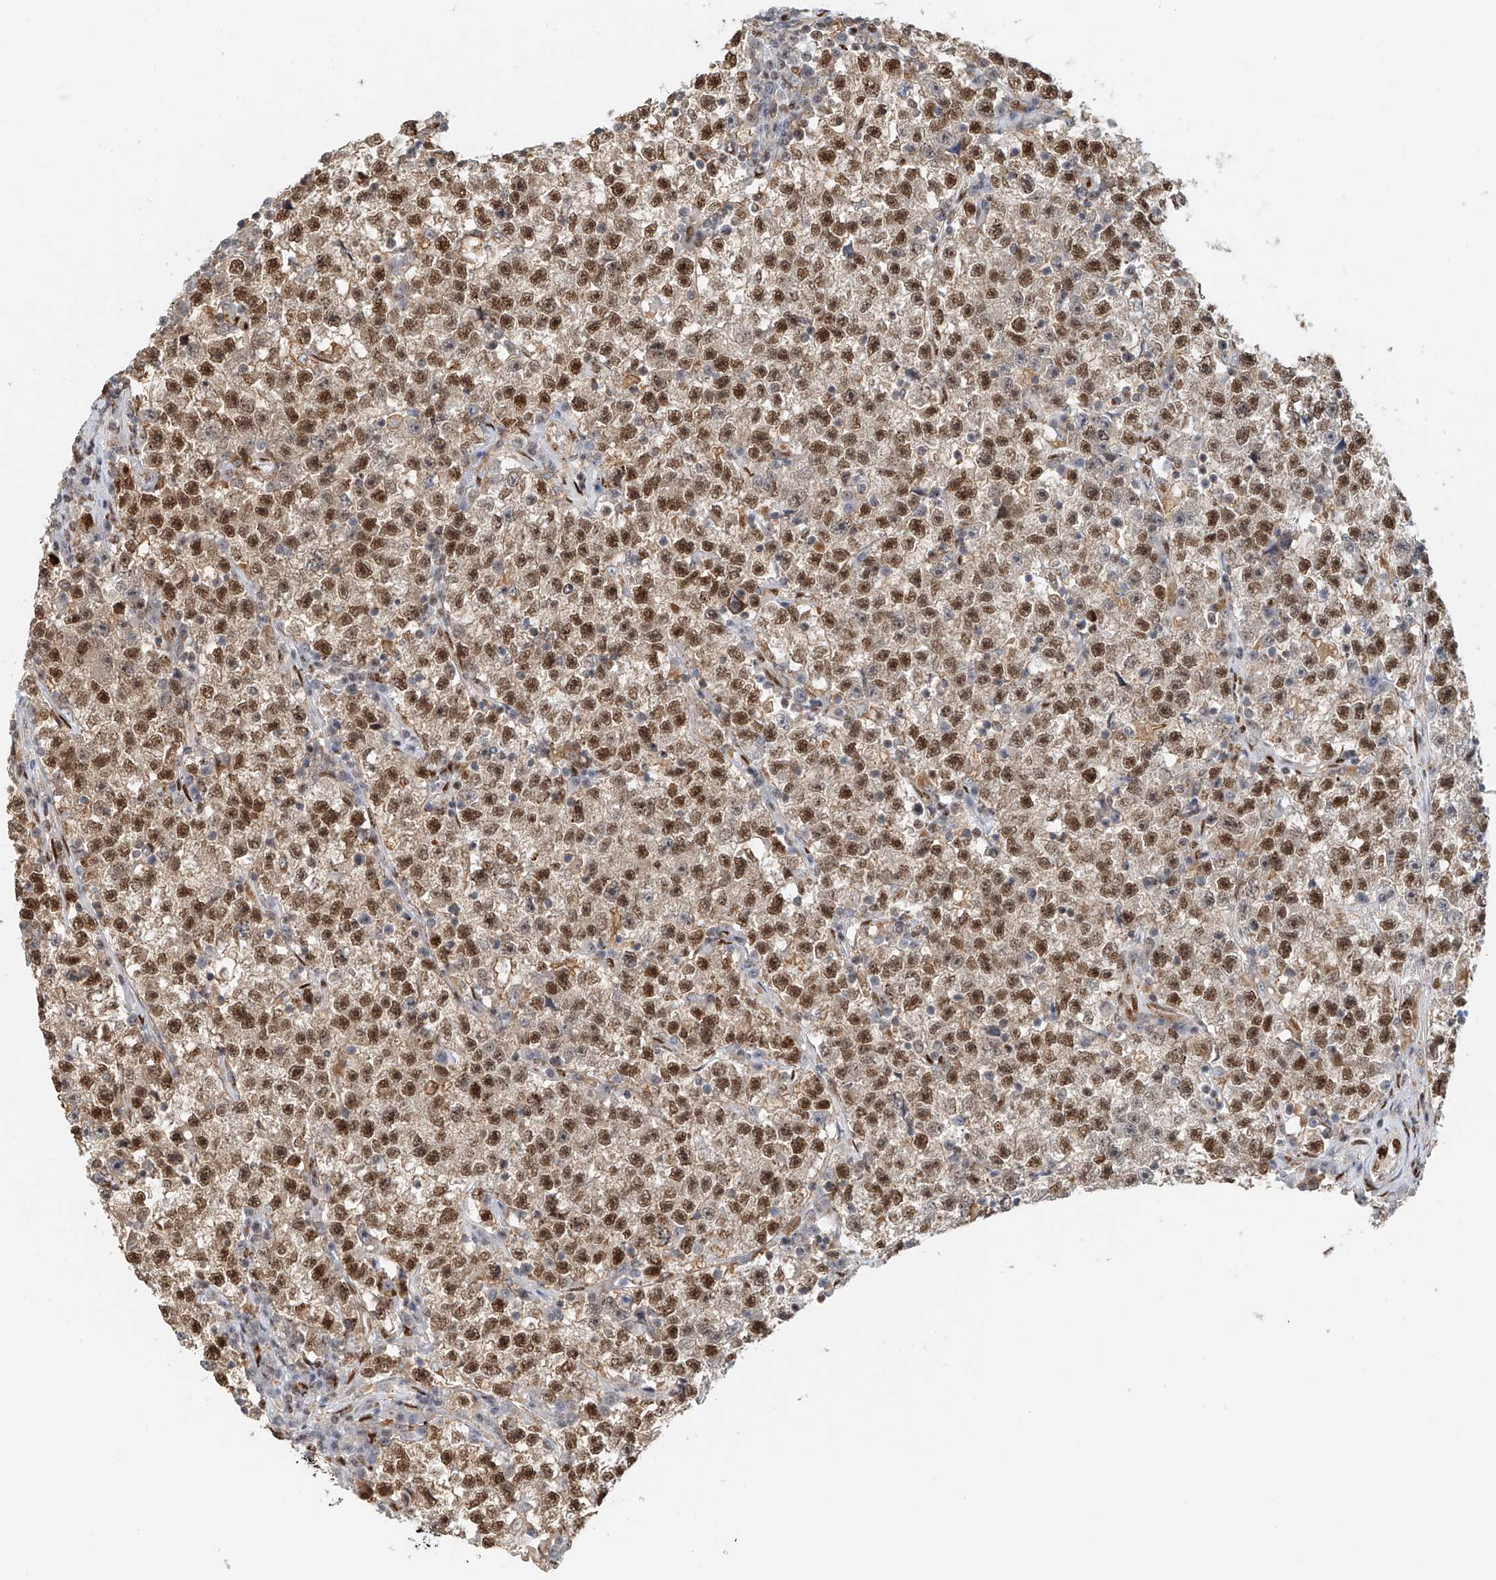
{"staining": {"intensity": "moderate", "quantity": ">75%", "location": "nuclear"}, "tissue": "testis cancer", "cell_type": "Tumor cells", "image_type": "cancer", "snomed": [{"axis": "morphology", "description": "Seminoma, NOS"}, {"axis": "topography", "description": "Testis"}], "caption": "This image shows immunohistochemistry staining of testis cancer (seminoma), with medium moderate nuclear positivity in approximately >75% of tumor cells.", "gene": "ZNF514", "patient": {"sex": "male", "age": 22}}